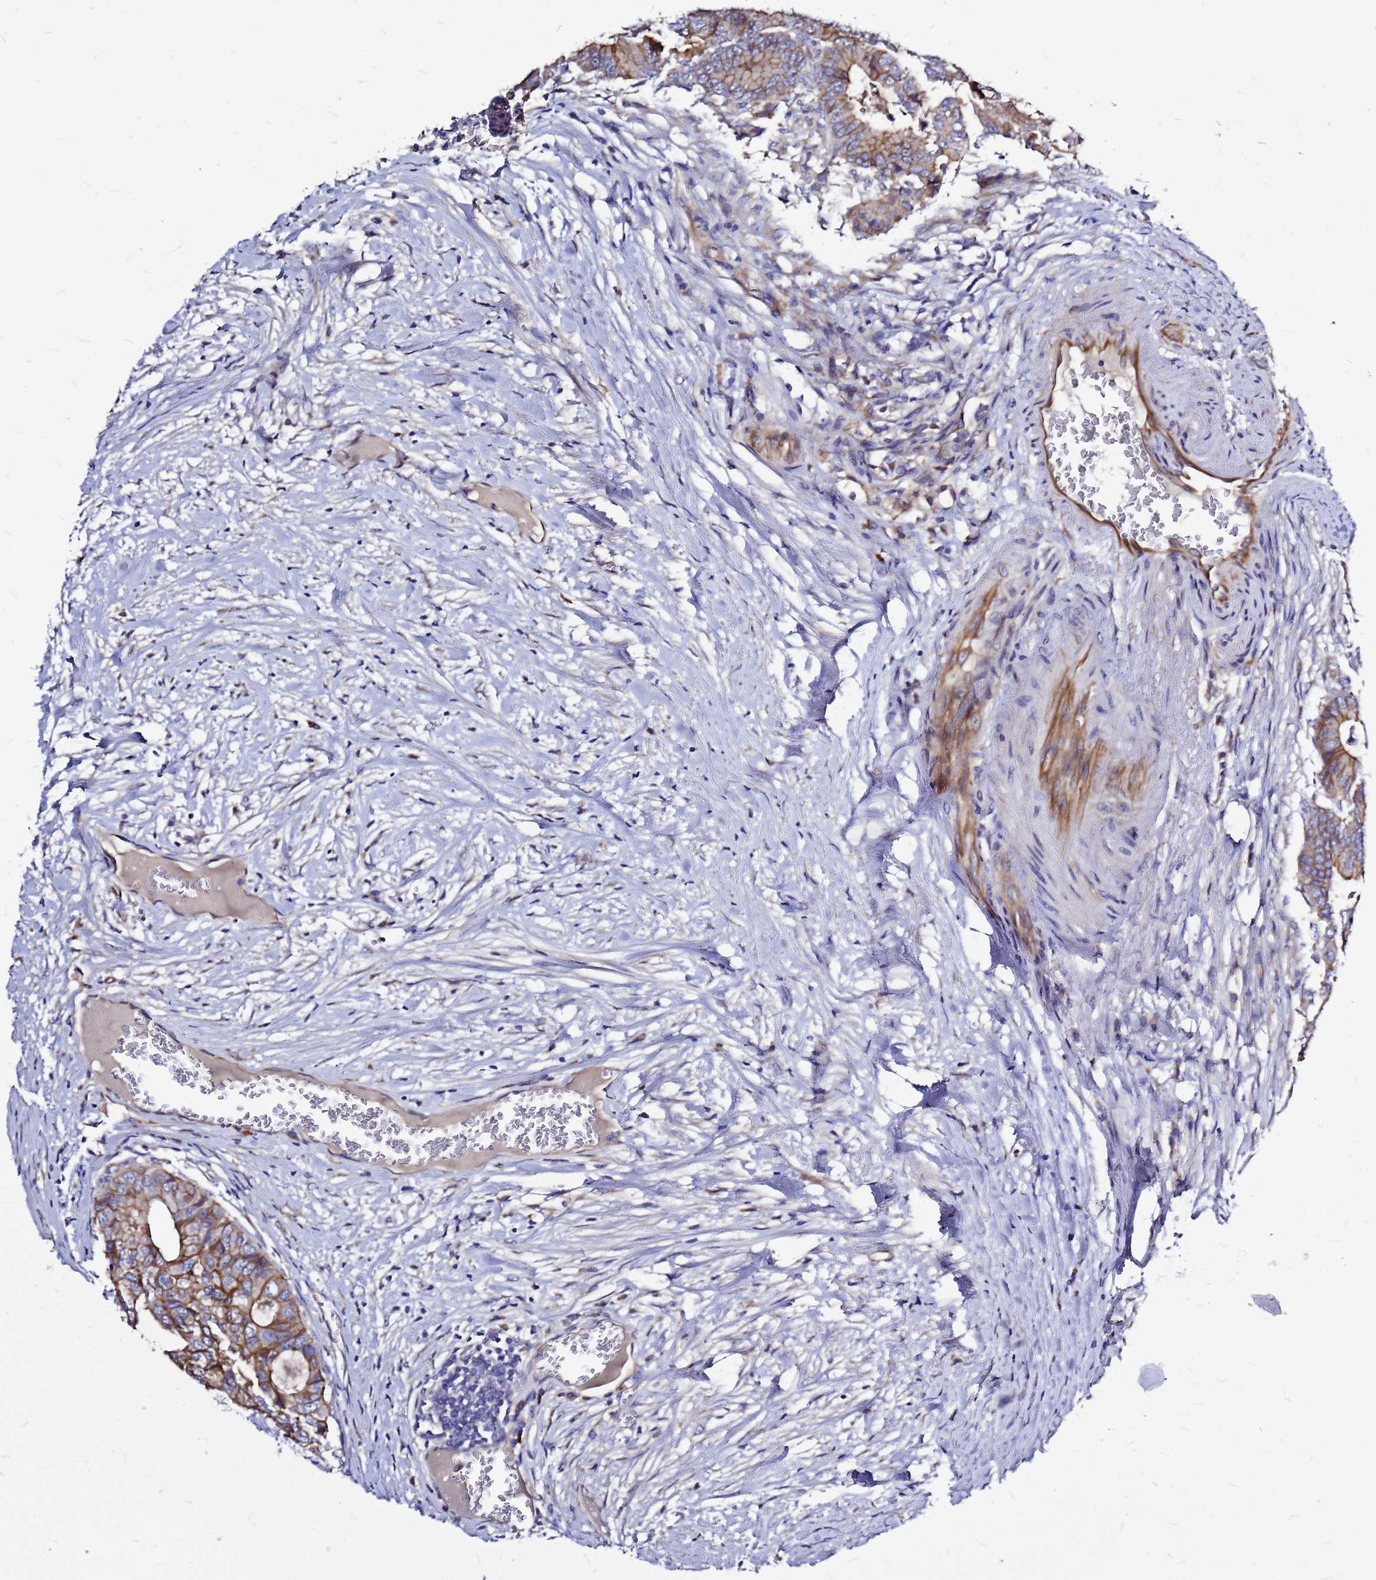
{"staining": {"intensity": "moderate", "quantity": ">75%", "location": "cytoplasmic/membranous"}, "tissue": "colorectal cancer", "cell_type": "Tumor cells", "image_type": "cancer", "snomed": [{"axis": "morphology", "description": "Adenocarcinoma, NOS"}, {"axis": "topography", "description": "Colon"}], "caption": "Colorectal adenocarcinoma tissue reveals moderate cytoplasmic/membranous expression in approximately >75% of tumor cells, visualized by immunohistochemistry. The protein is stained brown, and the nuclei are stained in blue (DAB IHC with brightfield microscopy, high magnification).", "gene": "FBXW5", "patient": {"sex": "male", "age": 85}}